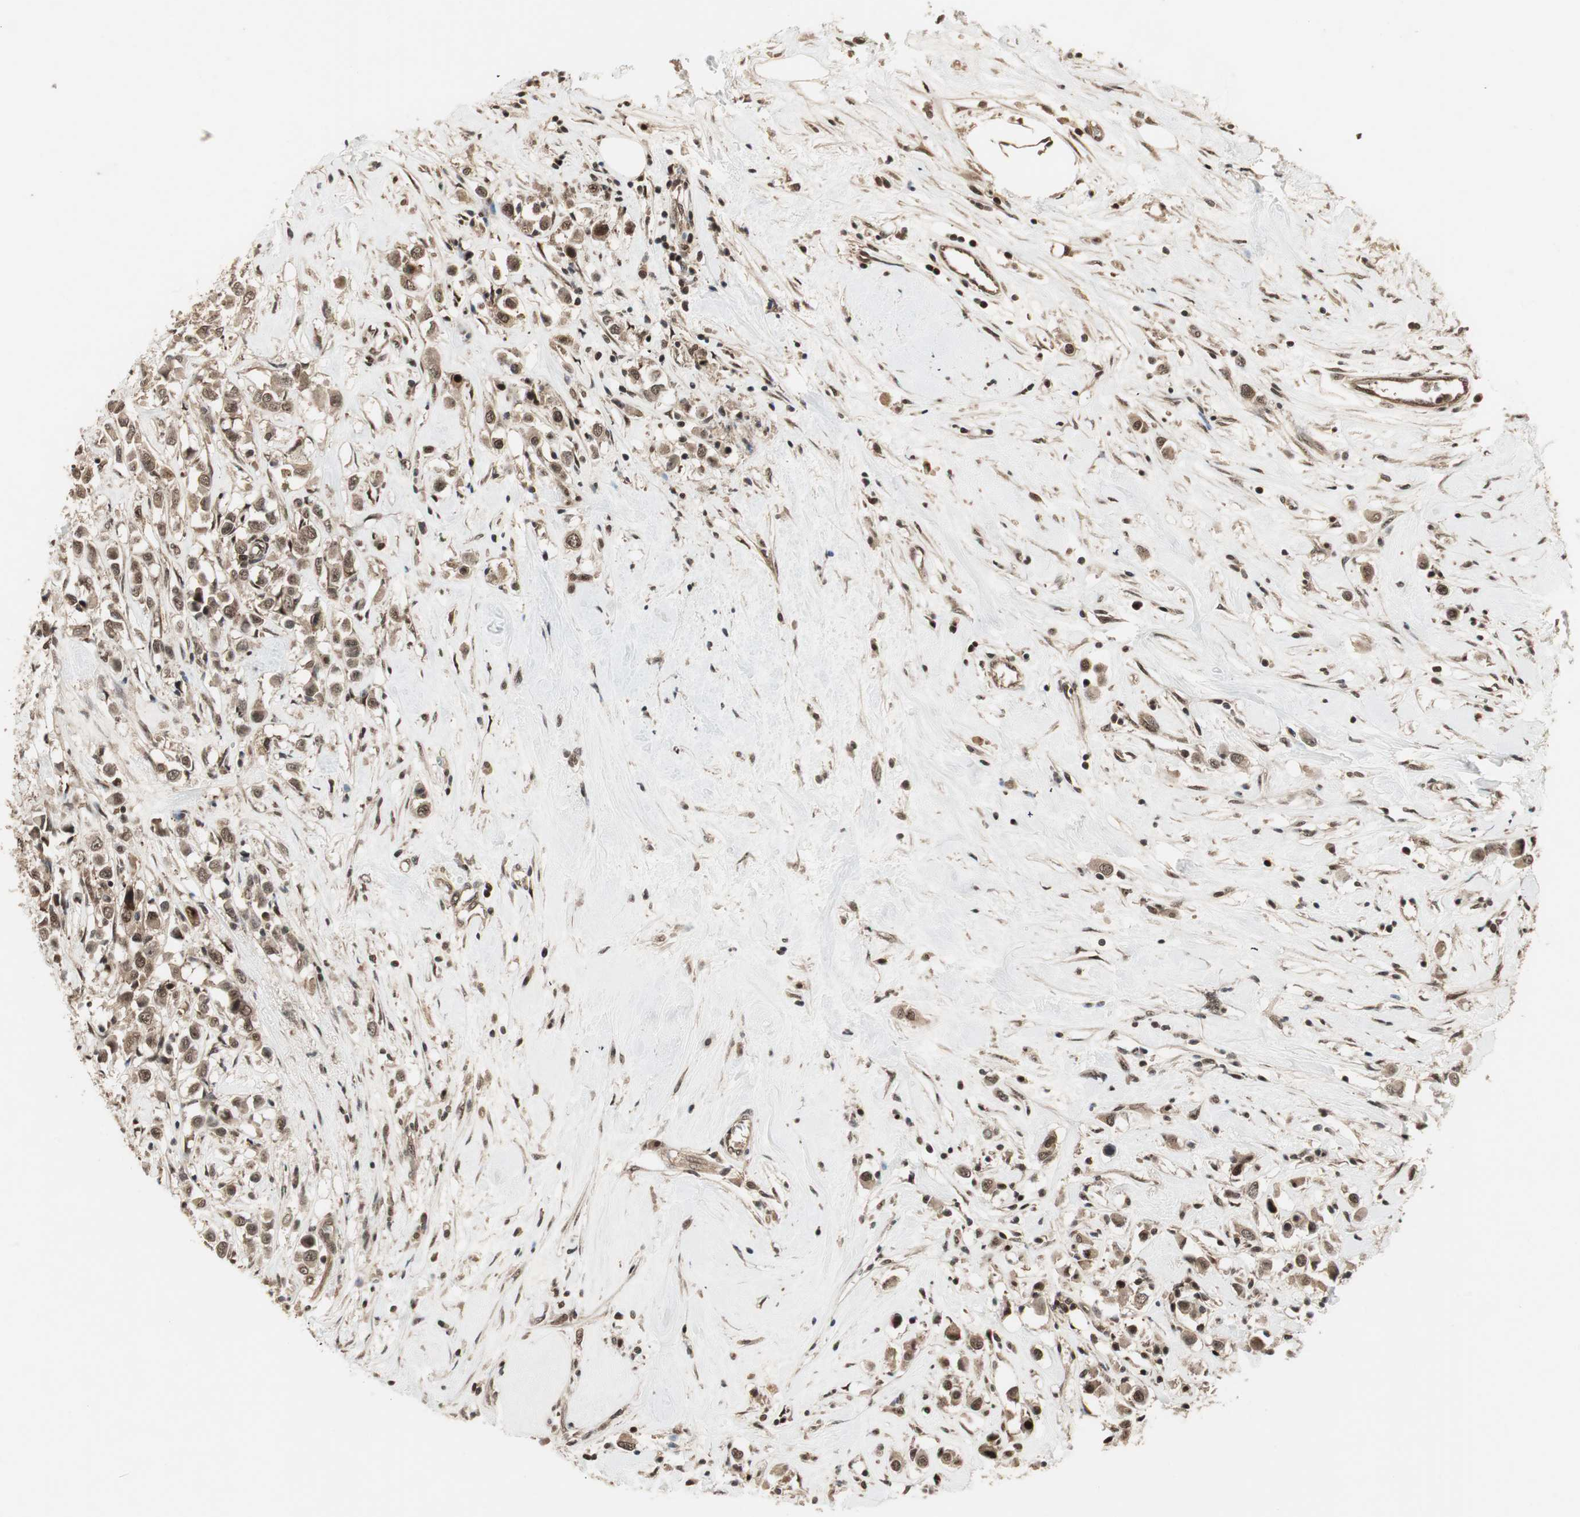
{"staining": {"intensity": "moderate", "quantity": ">75%", "location": "cytoplasmic/membranous,nuclear"}, "tissue": "breast cancer", "cell_type": "Tumor cells", "image_type": "cancer", "snomed": [{"axis": "morphology", "description": "Duct carcinoma"}, {"axis": "topography", "description": "Breast"}], "caption": "This is an image of IHC staining of invasive ductal carcinoma (breast), which shows moderate positivity in the cytoplasmic/membranous and nuclear of tumor cells.", "gene": "CSNK2B", "patient": {"sex": "female", "age": 61}}